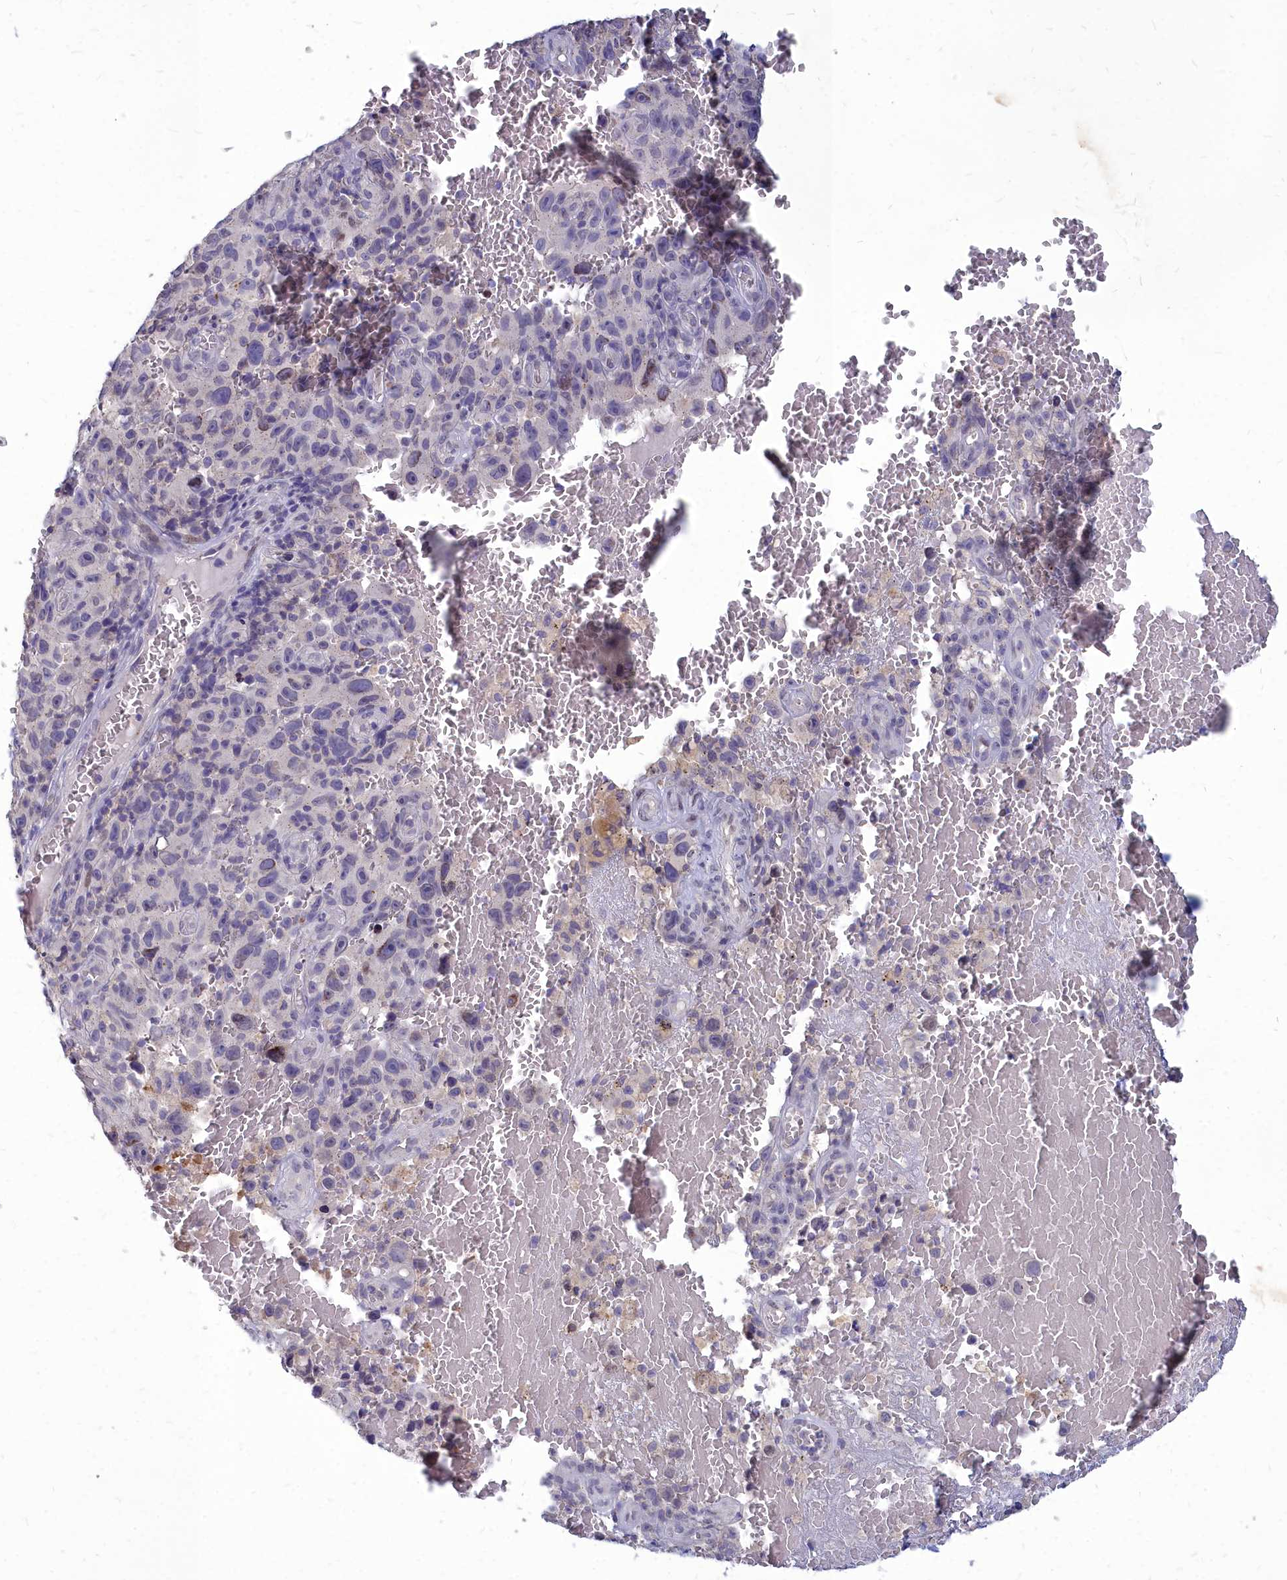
{"staining": {"intensity": "negative", "quantity": "none", "location": "none"}, "tissue": "melanoma", "cell_type": "Tumor cells", "image_type": "cancer", "snomed": [{"axis": "morphology", "description": "Malignant melanoma, NOS"}, {"axis": "topography", "description": "Skin"}], "caption": "Tumor cells show no significant positivity in malignant melanoma.", "gene": "NOXA1", "patient": {"sex": "female", "age": 82}}